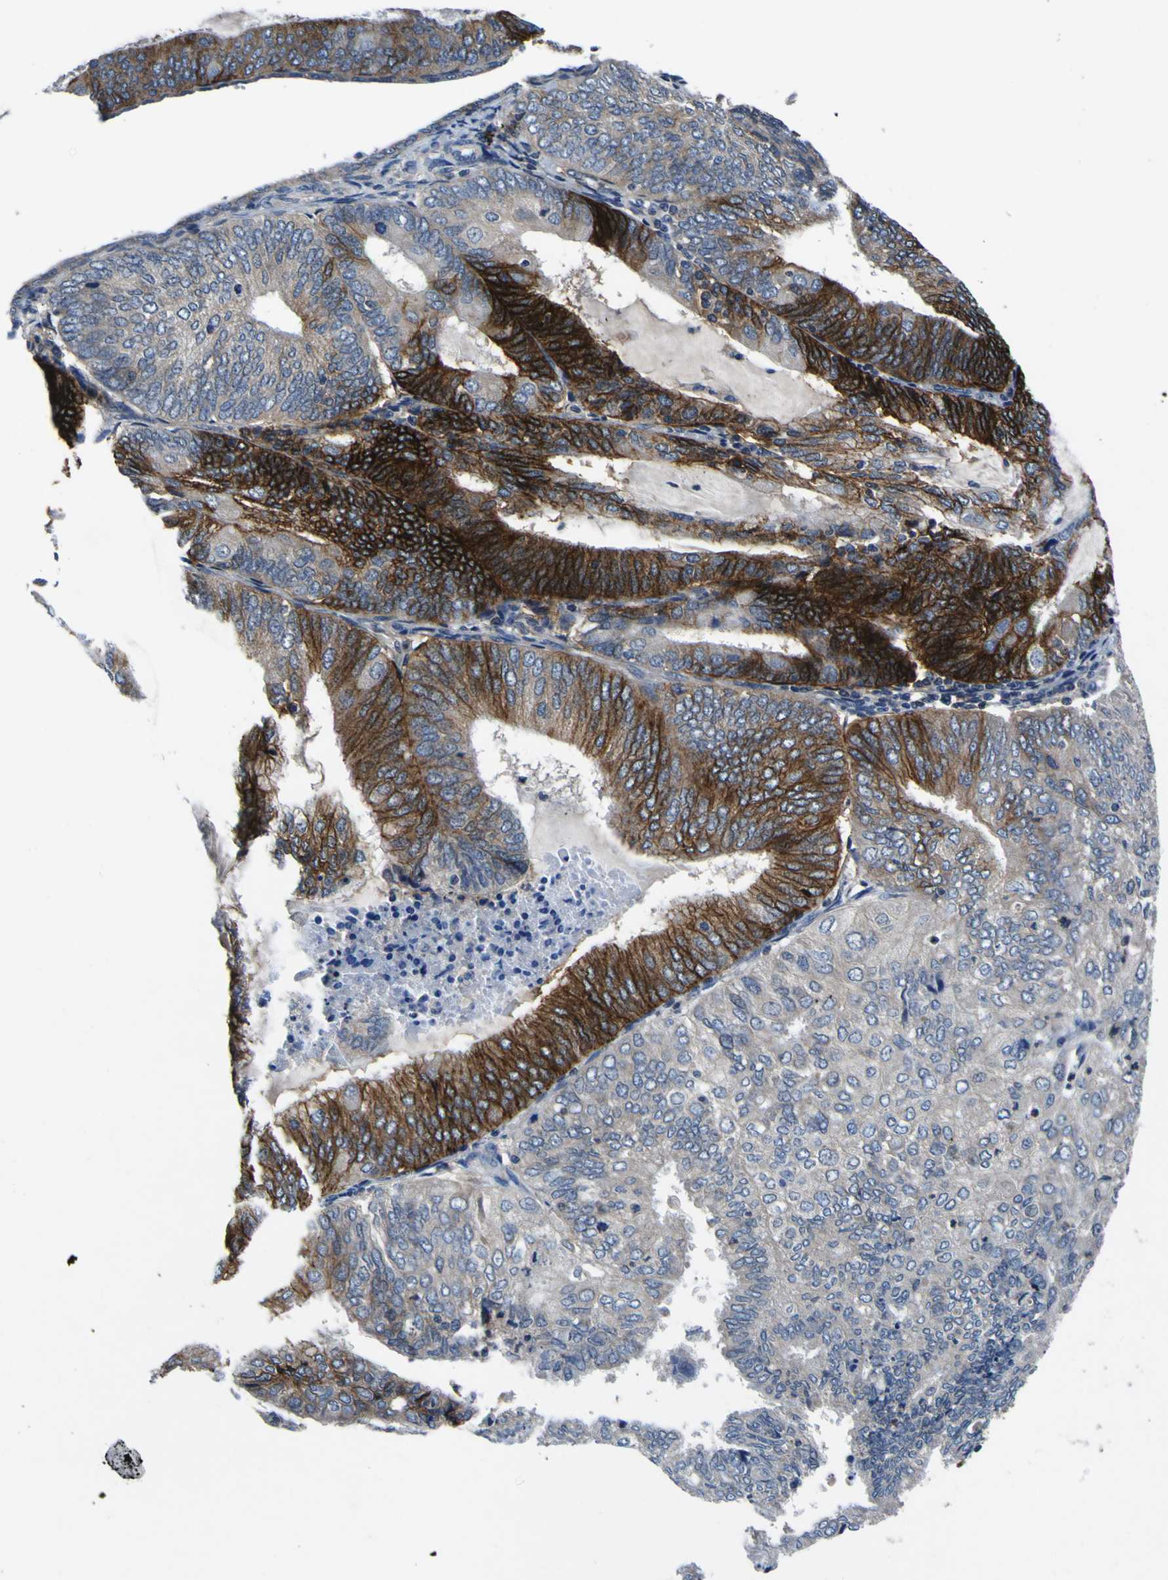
{"staining": {"intensity": "strong", "quantity": ">75%", "location": "cytoplasmic/membranous"}, "tissue": "endometrial cancer", "cell_type": "Tumor cells", "image_type": "cancer", "snomed": [{"axis": "morphology", "description": "Adenocarcinoma, NOS"}, {"axis": "topography", "description": "Endometrium"}], "caption": "A micrograph of human adenocarcinoma (endometrial) stained for a protein displays strong cytoplasmic/membranous brown staining in tumor cells.", "gene": "EPHB4", "patient": {"sex": "female", "age": 81}}